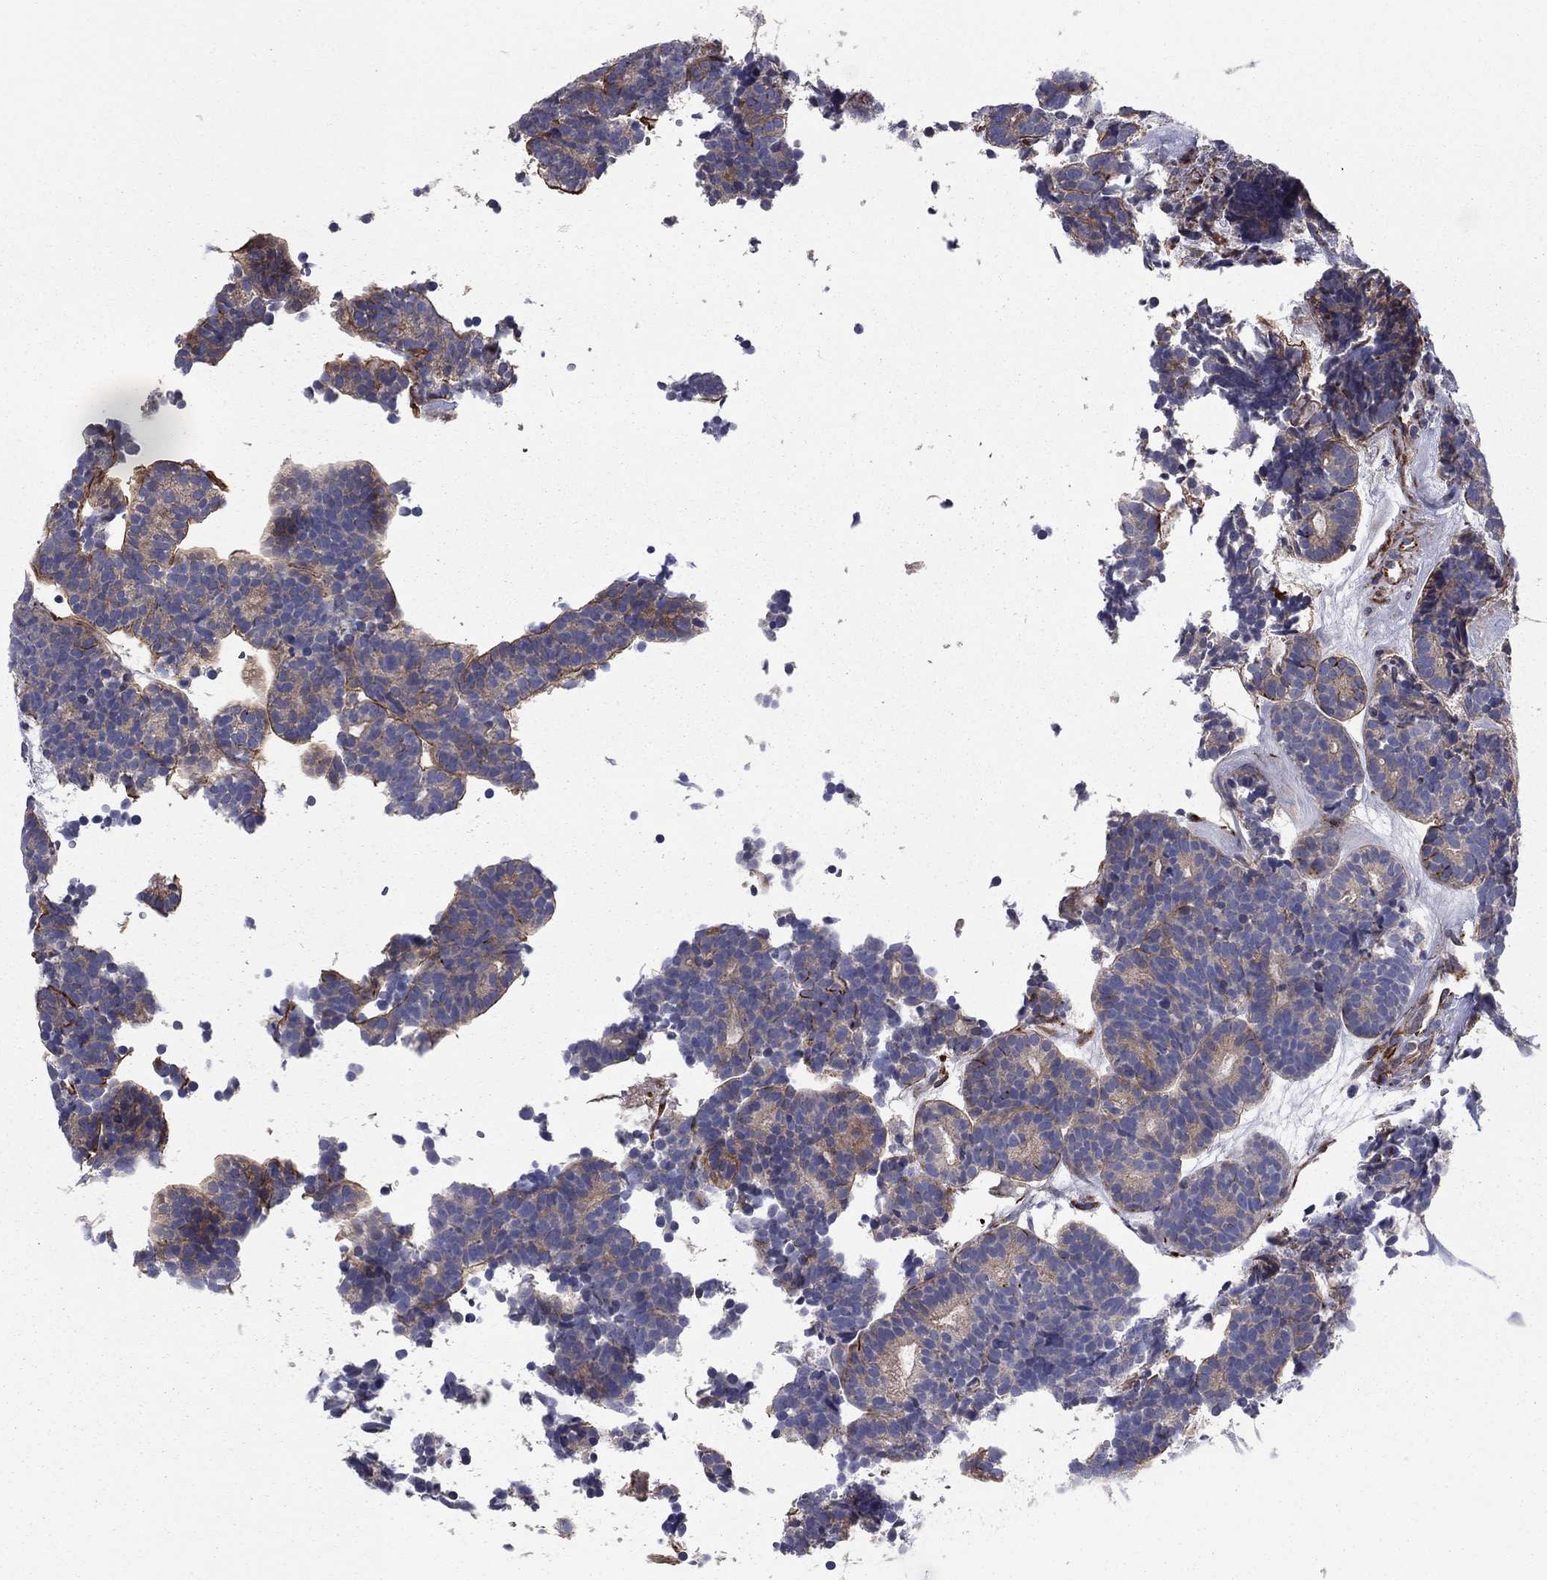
{"staining": {"intensity": "moderate", "quantity": "<25%", "location": "cytoplasmic/membranous"}, "tissue": "head and neck cancer", "cell_type": "Tumor cells", "image_type": "cancer", "snomed": [{"axis": "morphology", "description": "Adenocarcinoma, NOS"}, {"axis": "topography", "description": "Head-Neck"}], "caption": "Head and neck cancer (adenocarcinoma) tissue reveals moderate cytoplasmic/membranous staining in about <25% of tumor cells, visualized by immunohistochemistry. The staining was performed using DAB (3,3'-diaminobenzidine) to visualize the protein expression in brown, while the nuclei were stained in blue with hematoxylin (Magnification: 20x).", "gene": "CLSTN1", "patient": {"sex": "female", "age": 81}}